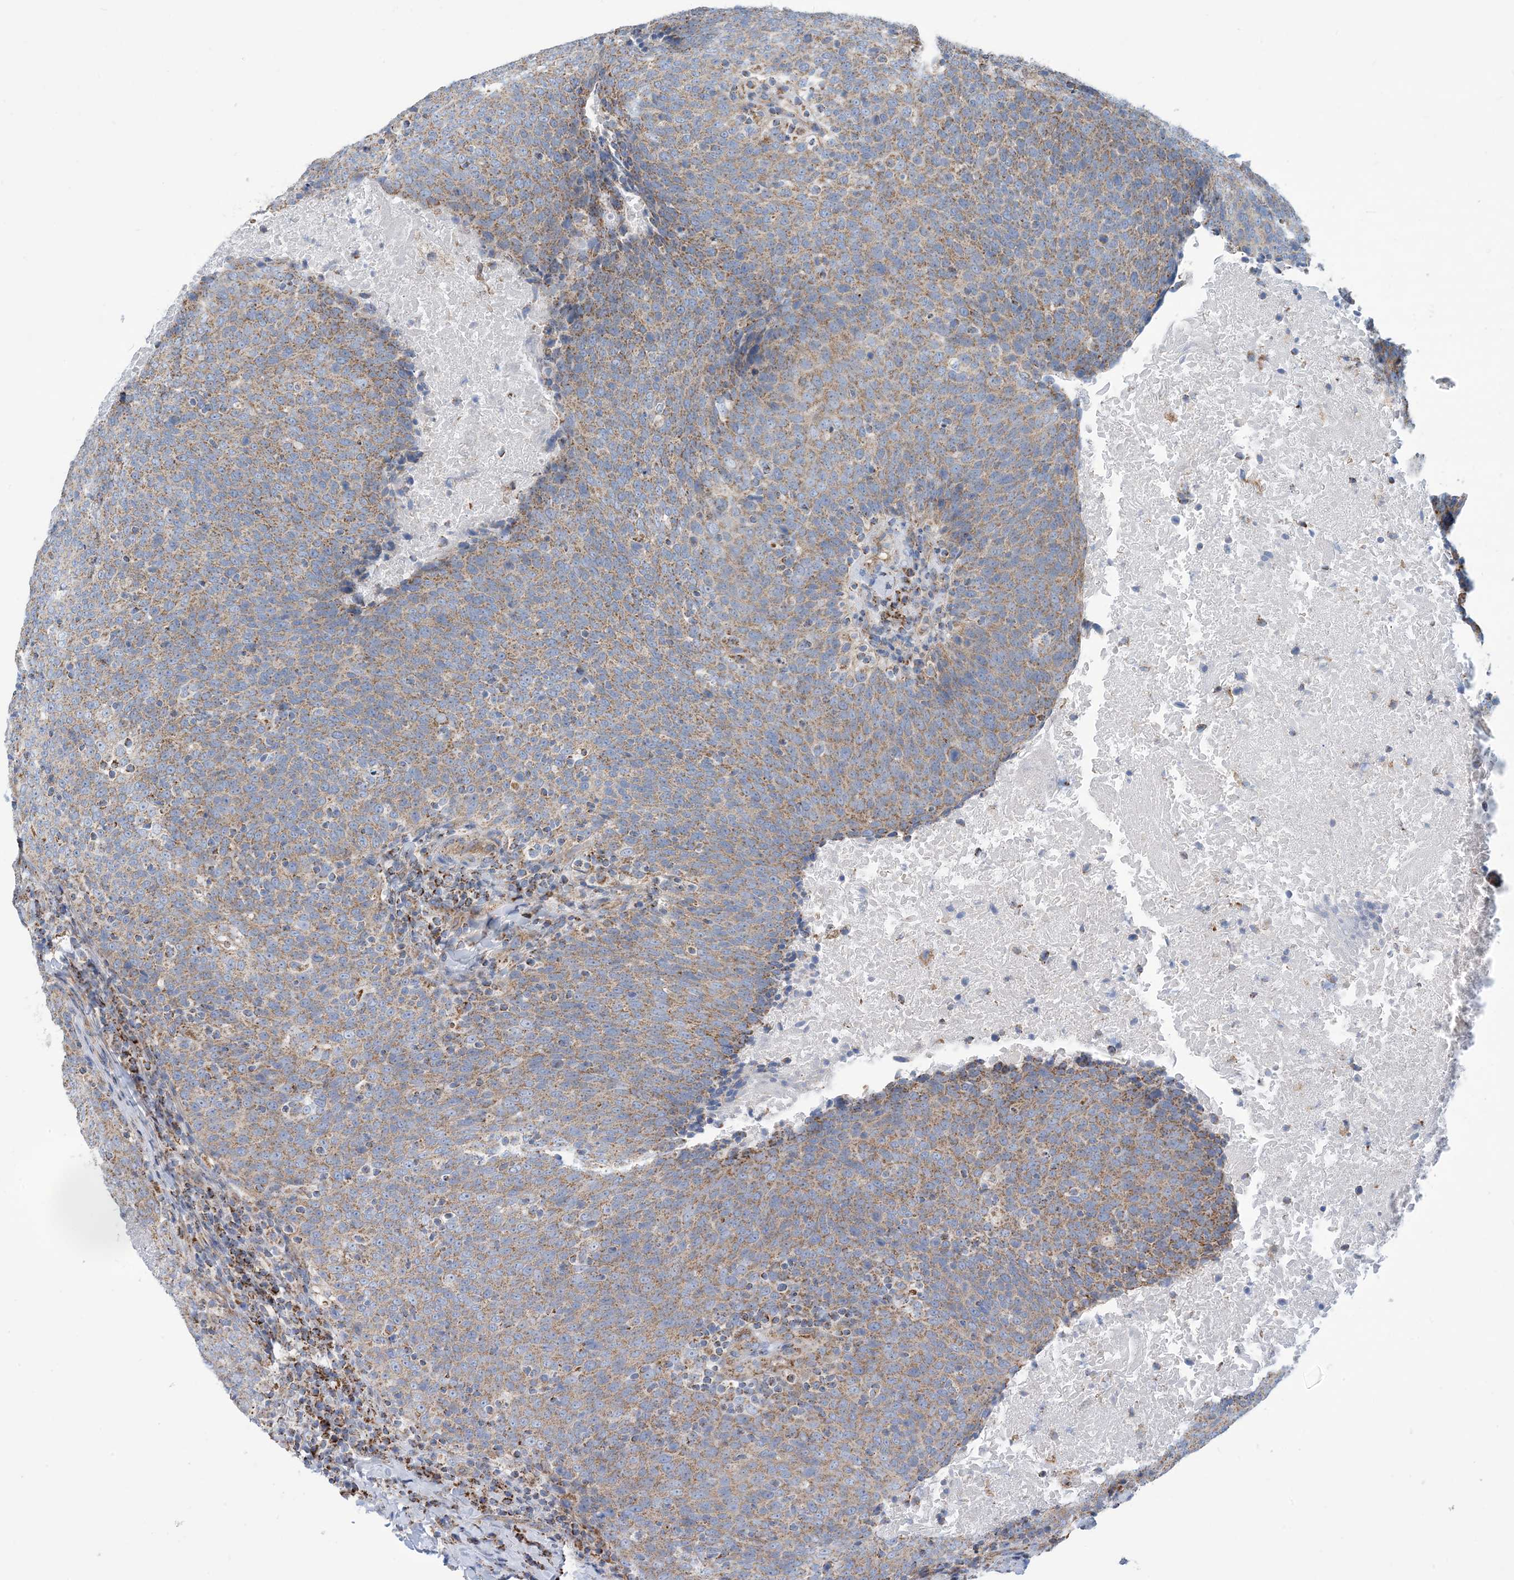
{"staining": {"intensity": "moderate", "quantity": ">75%", "location": "cytoplasmic/membranous"}, "tissue": "head and neck cancer", "cell_type": "Tumor cells", "image_type": "cancer", "snomed": [{"axis": "morphology", "description": "Squamous cell carcinoma, NOS"}, {"axis": "morphology", "description": "Squamous cell carcinoma, metastatic, NOS"}, {"axis": "topography", "description": "Lymph node"}, {"axis": "topography", "description": "Head-Neck"}], "caption": "Immunohistochemistry (DAB) staining of human head and neck cancer (metastatic squamous cell carcinoma) displays moderate cytoplasmic/membranous protein expression in approximately >75% of tumor cells. The protein is stained brown, and the nuclei are stained in blue (DAB IHC with brightfield microscopy, high magnification).", "gene": "PHOSPHO2", "patient": {"sex": "male", "age": 62}}